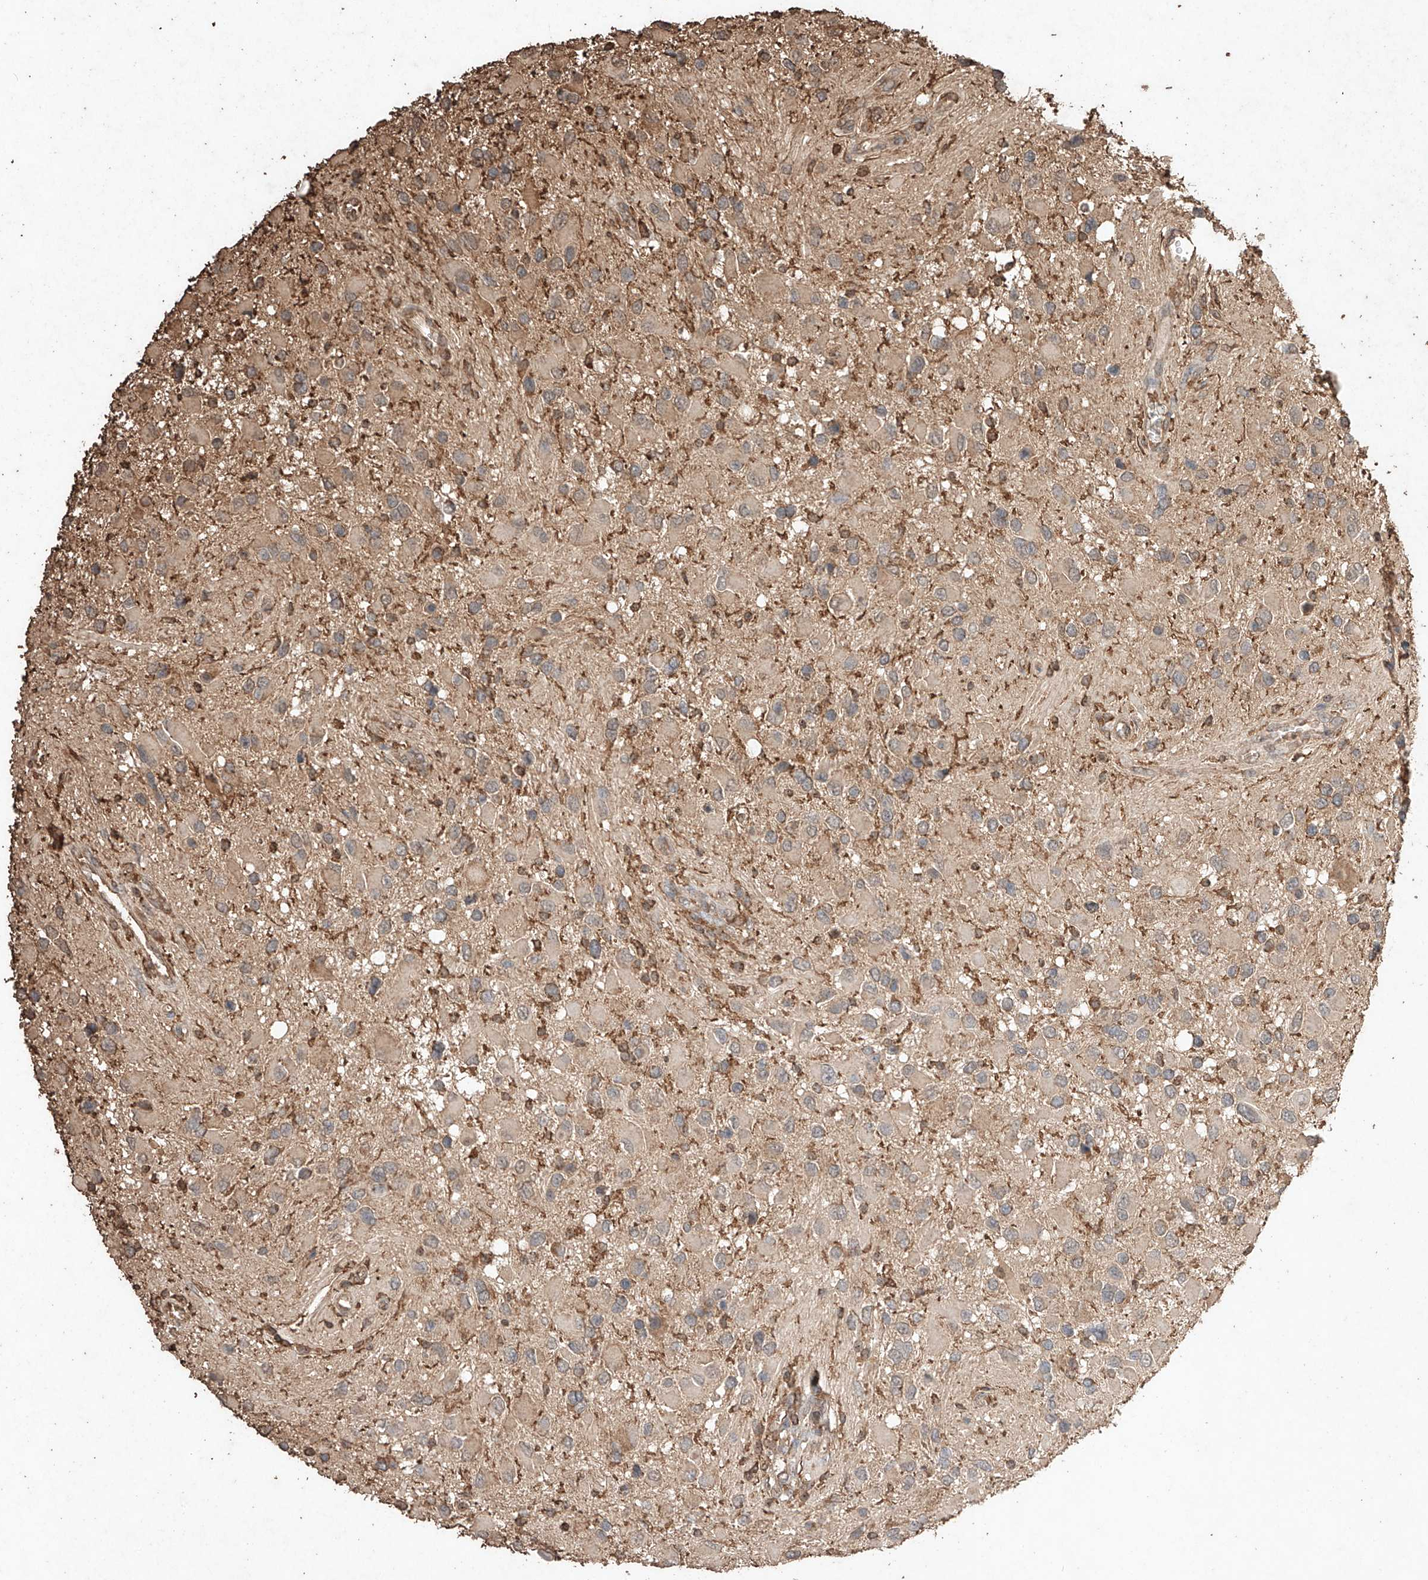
{"staining": {"intensity": "weak", "quantity": "<25%", "location": "cytoplasmic/membranous"}, "tissue": "glioma", "cell_type": "Tumor cells", "image_type": "cancer", "snomed": [{"axis": "morphology", "description": "Glioma, malignant, High grade"}, {"axis": "topography", "description": "Brain"}], "caption": "DAB (3,3'-diaminobenzidine) immunohistochemical staining of high-grade glioma (malignant) reveals no significant positivity in tumor cells. (DAB (3,3'-diaminobenzidine) IHC visualized using brightfield microscopy, high magnification).", "gene": "M6PR", "patient": {"sex": "male", "age": 53}}